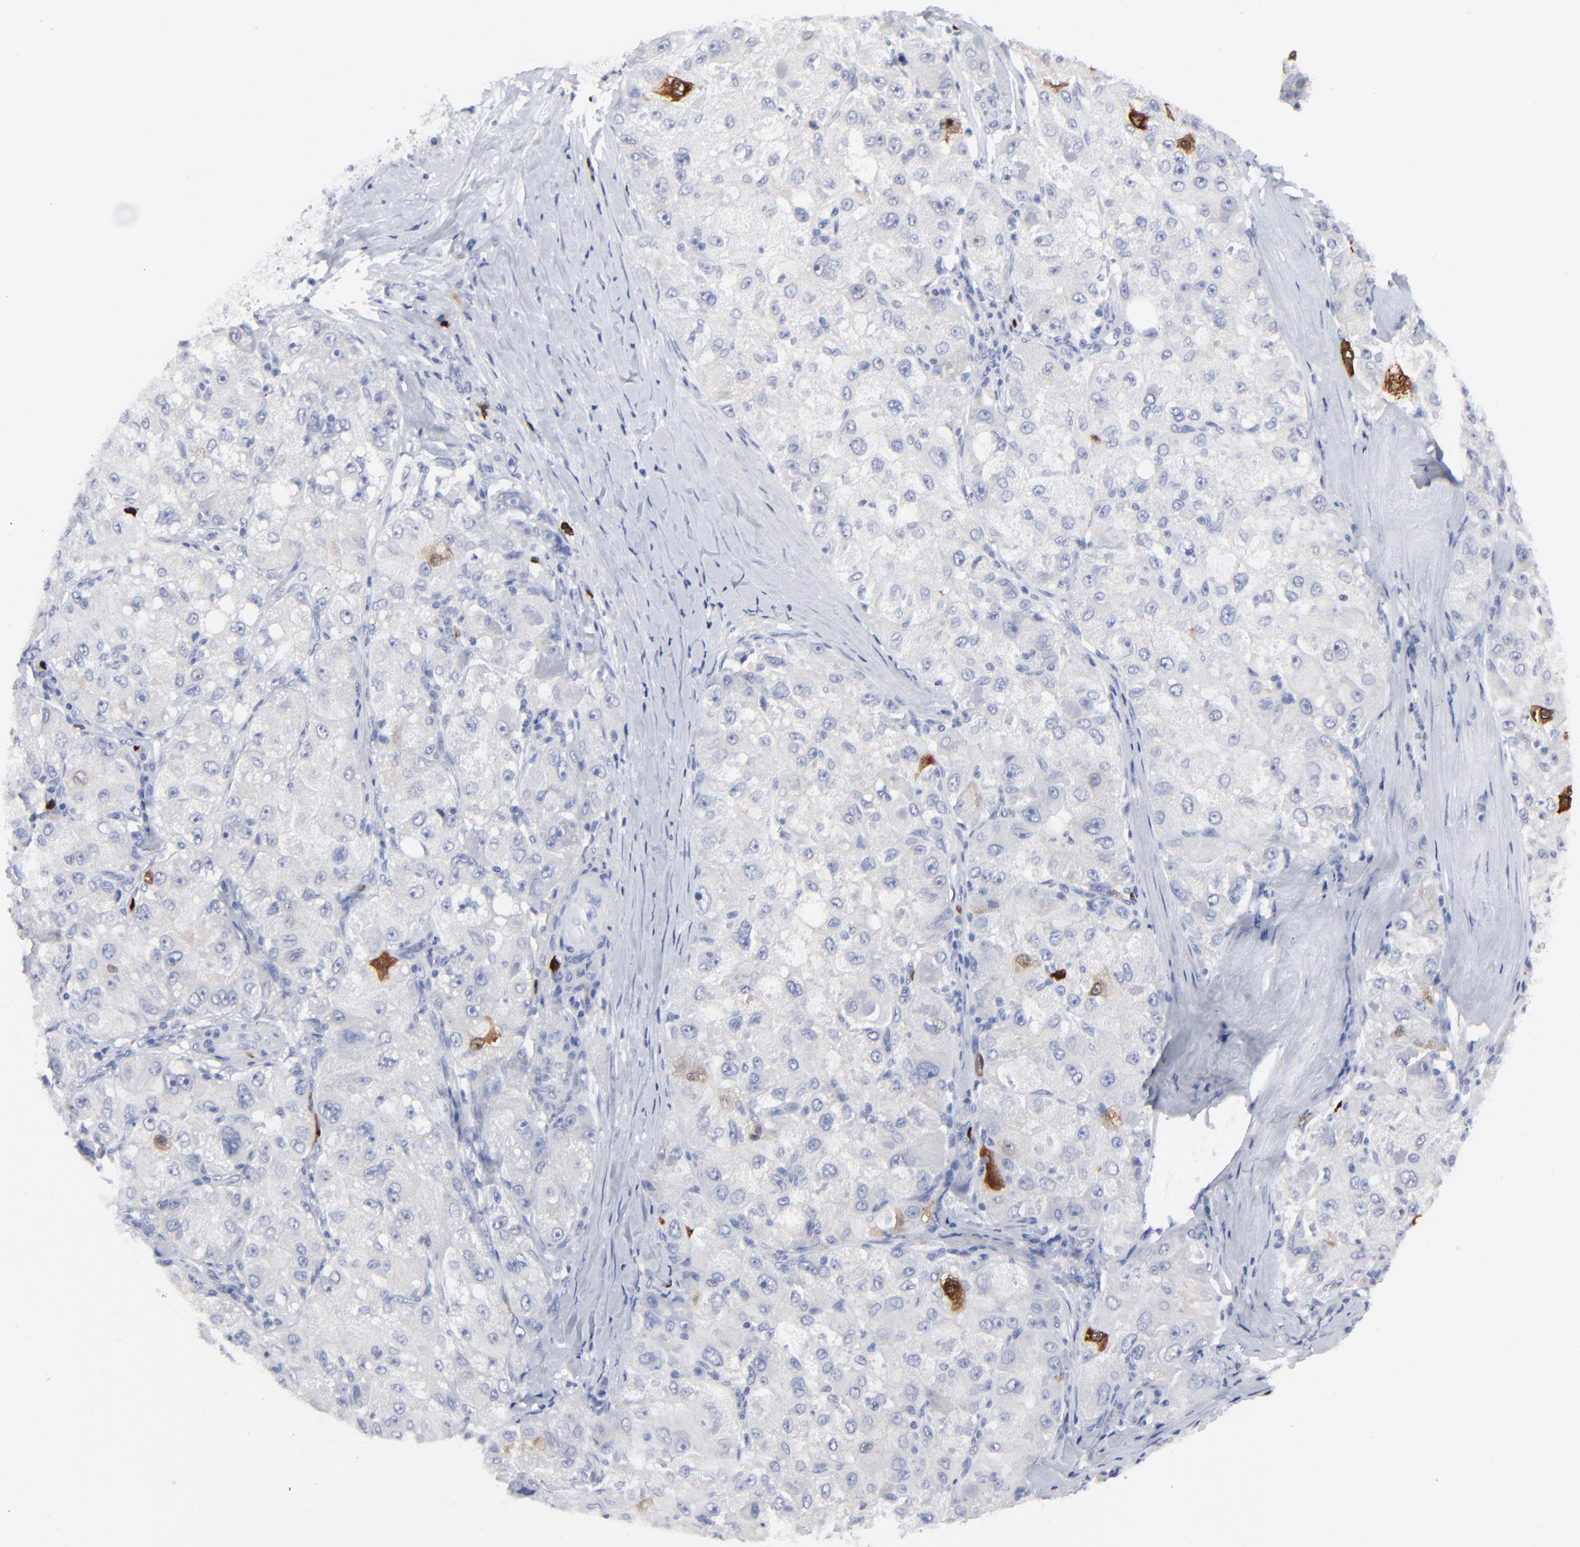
{"staining": {"intensity": "strong", "quantity": "<25%", "location": "cytoplasmic/membranous,nuclear"}, "tissue": "liver cancer", "cell_type": "Tumor cells", "image_type": "cancer", "snomed": [{"axis": "morphology", "description": "Carcinoma, Hepatocellular, NOS"}, {"axis": "topography", "description": "Liver"}], "caption": "About <25% of tumor cells in hepatocellular carcinoma (liver) exhibit strong cytoplasmic/membranous and nuclear protein positivity as visualized by brown immunohistochemical staining.", "gene": "CDK1", "patient": {"sex": "male", "age": 80}}